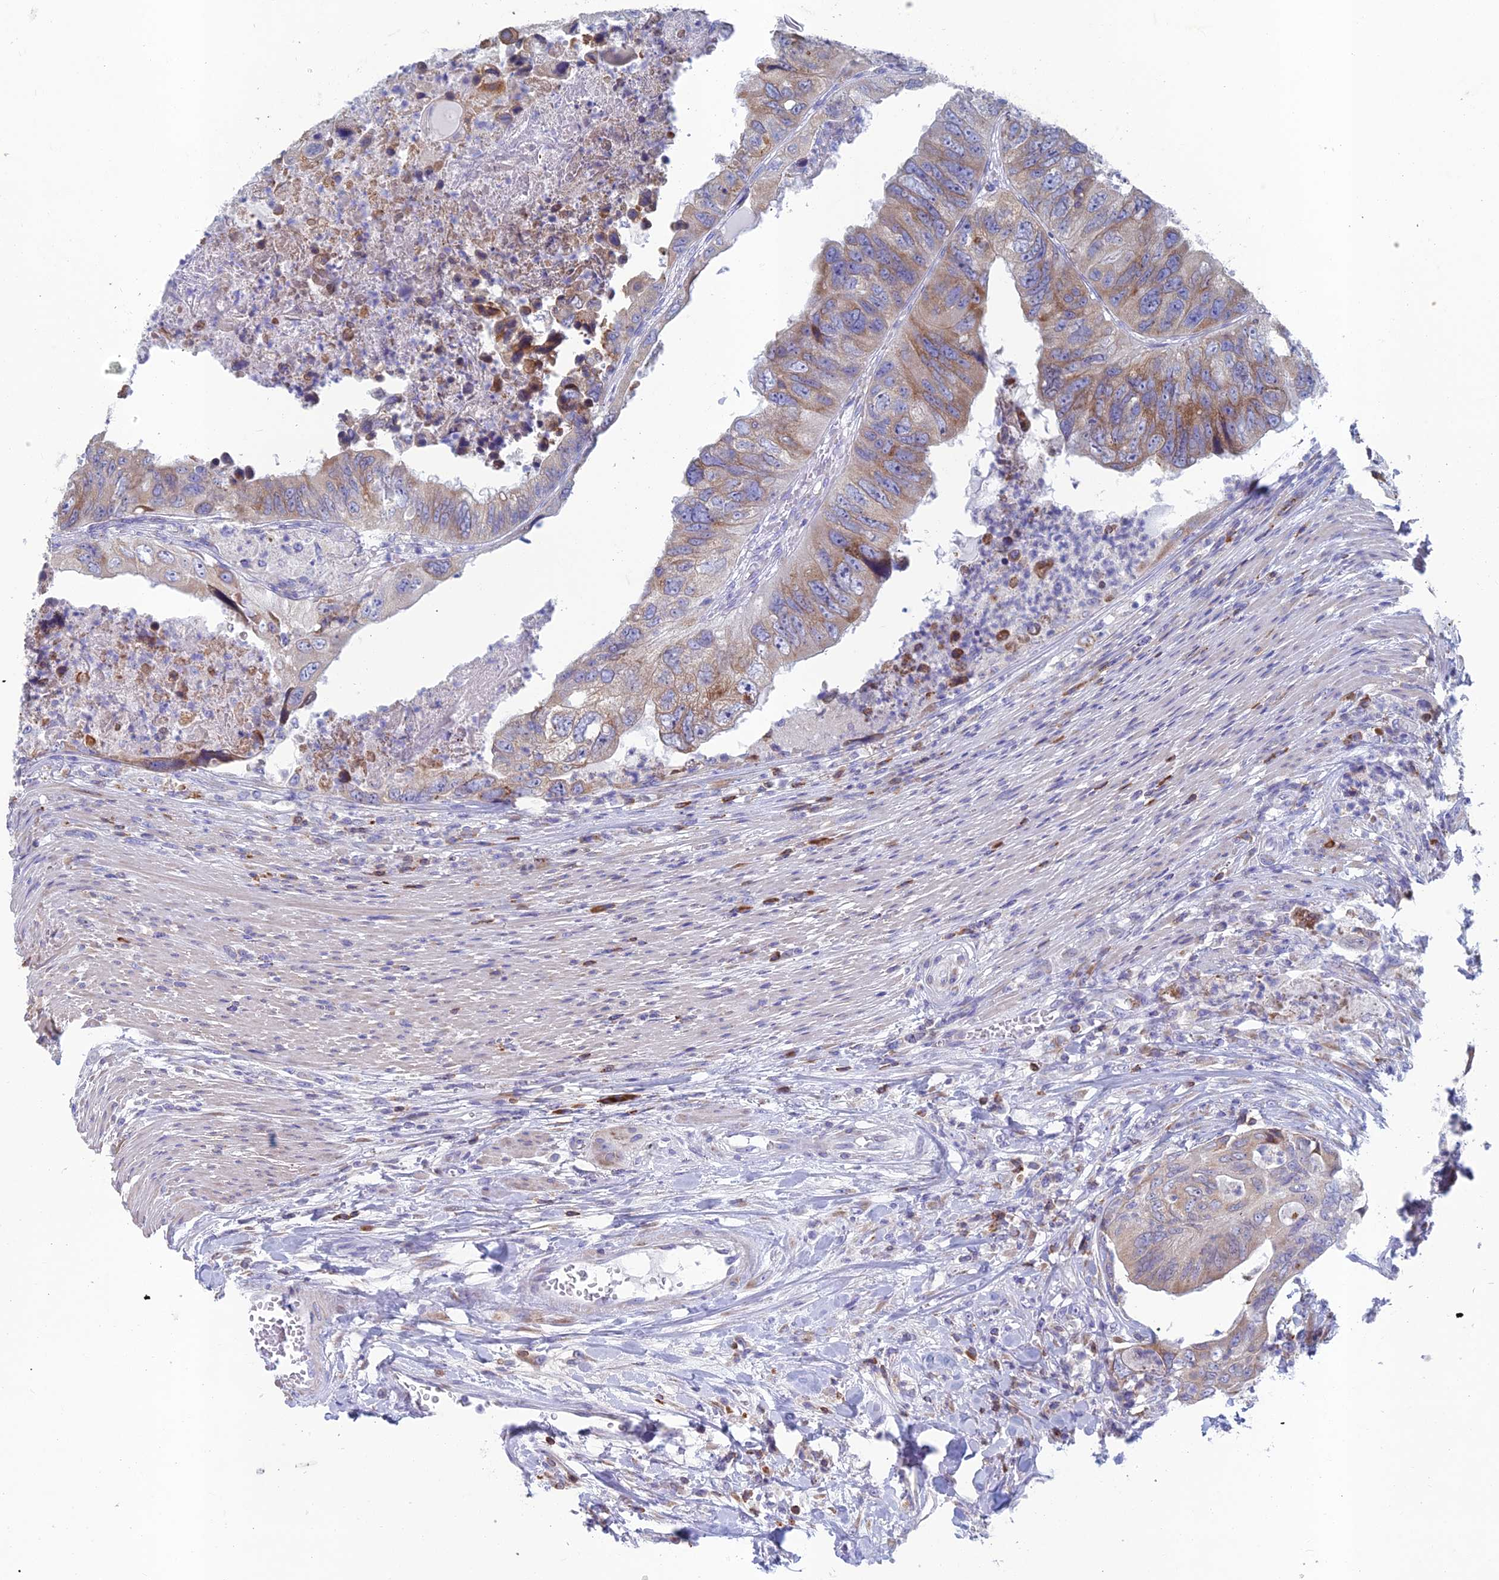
{"staining": {"intensity": "weak", "quantity": ">75%", "location": "cytoplasmic/membranous"}, "tissue": "colorectal cancer", "cell_type": "Tumor cells", "image_type": "cancer", "snomed": [{"axis": "morphology", "description": "Adenocarcinoma, NOS"}, {"axis": "topography", "description": "Rectum"}], "caption": "Immunohistochemical staining of colorectal cancer (adenocarcinoma) displays weak cytoplasmic/membranous protein expression in about >75% of tumor cells.", "gene": "ABI3BP", "patient": {"sex": "male", "age": 63}}